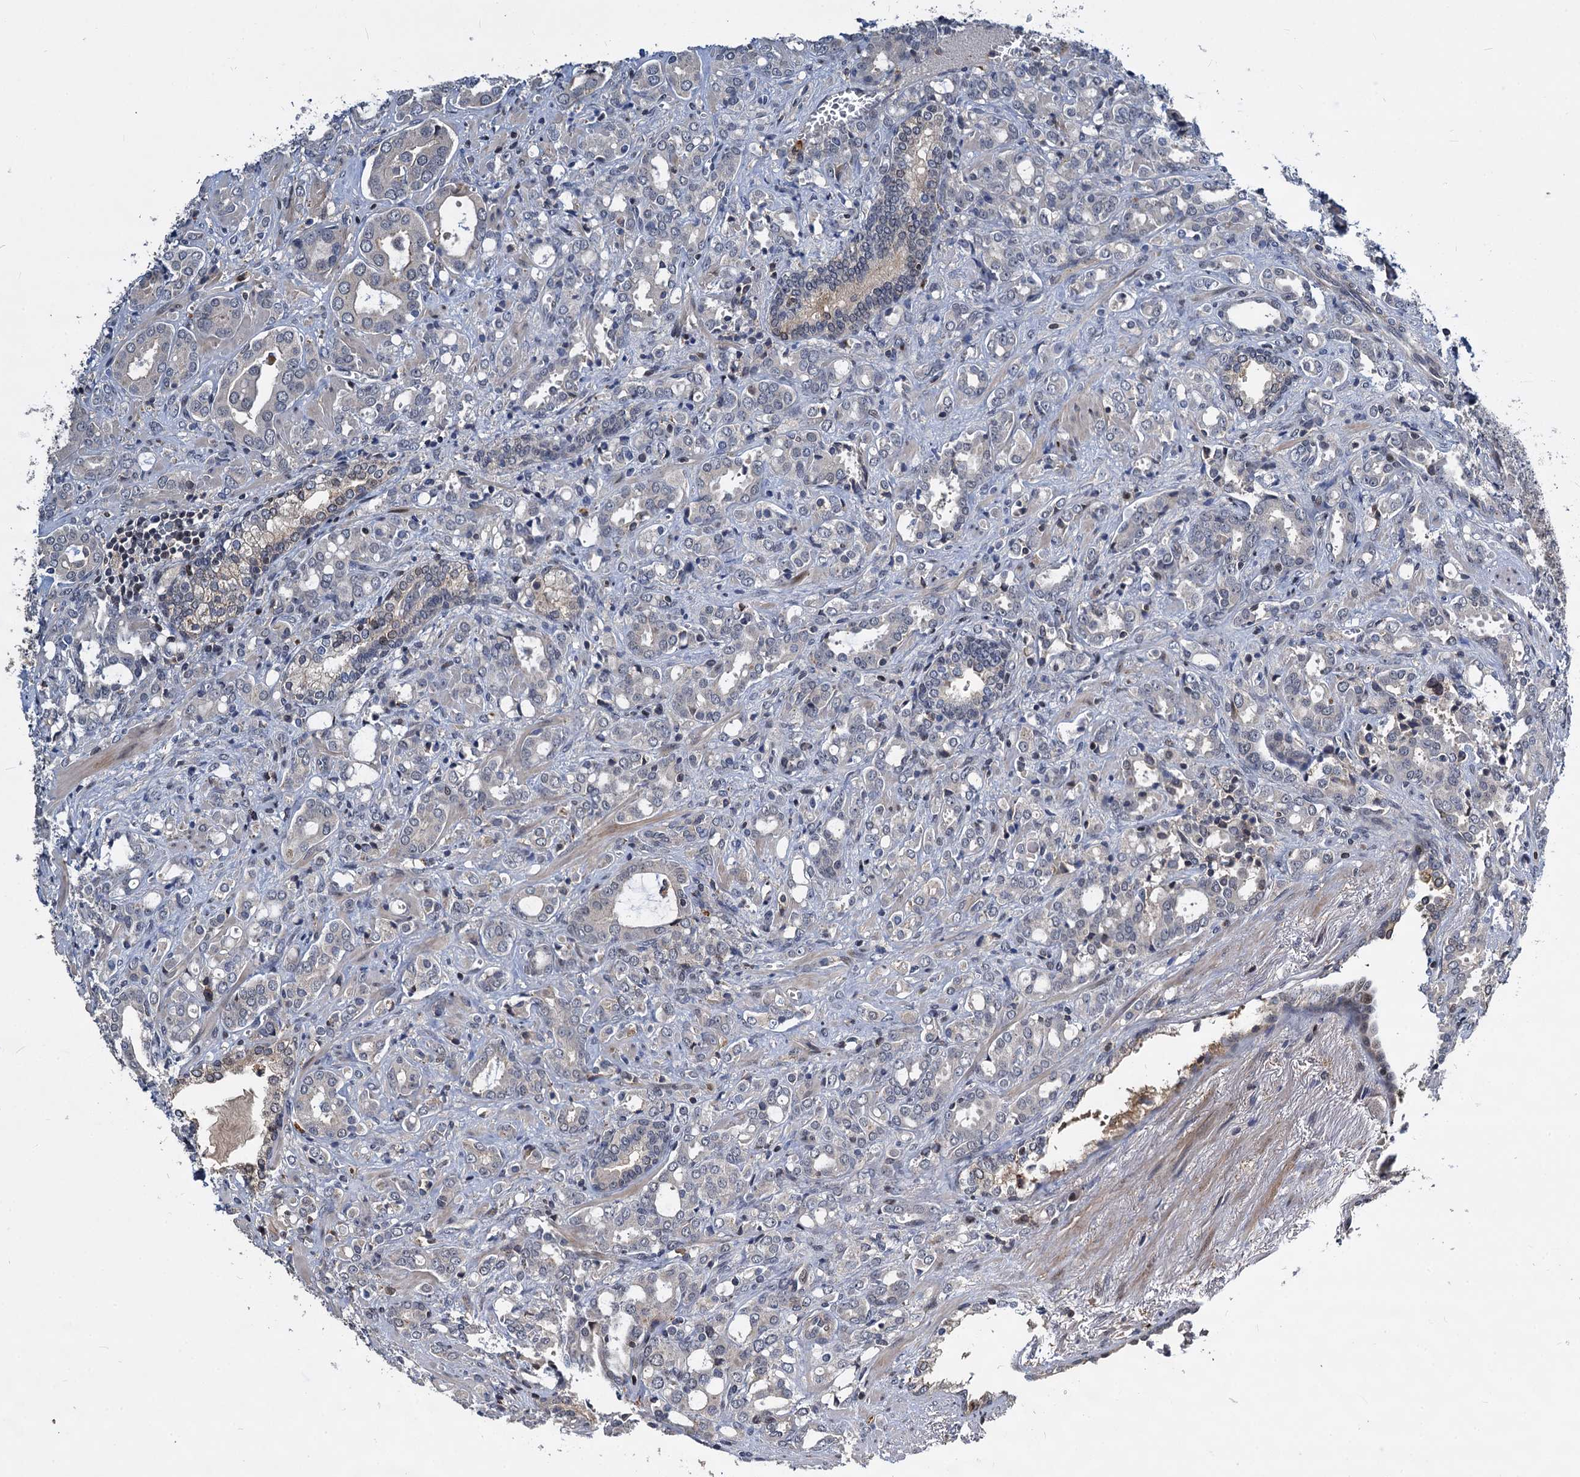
{"staining": {"intensity": "weak", "quantity": "<25%", "location": "cytoplasmic/membranous"}, "tissue": "prostate cancer", "cell_type": "Tumor cells", "image_type": "cancer", "snomed": [{"axis": "morphology", "description": "Adenocarcinoma, High grade"}, {"axis": "topography", "description": "Prostate"}], "caption": "Protein analysis of high-grade adenocarcinoma (prostate) demonstrates no significant staining in tumor cells.", "gene": "ATG101", "patient": {"sex": "male", "age": 72}}